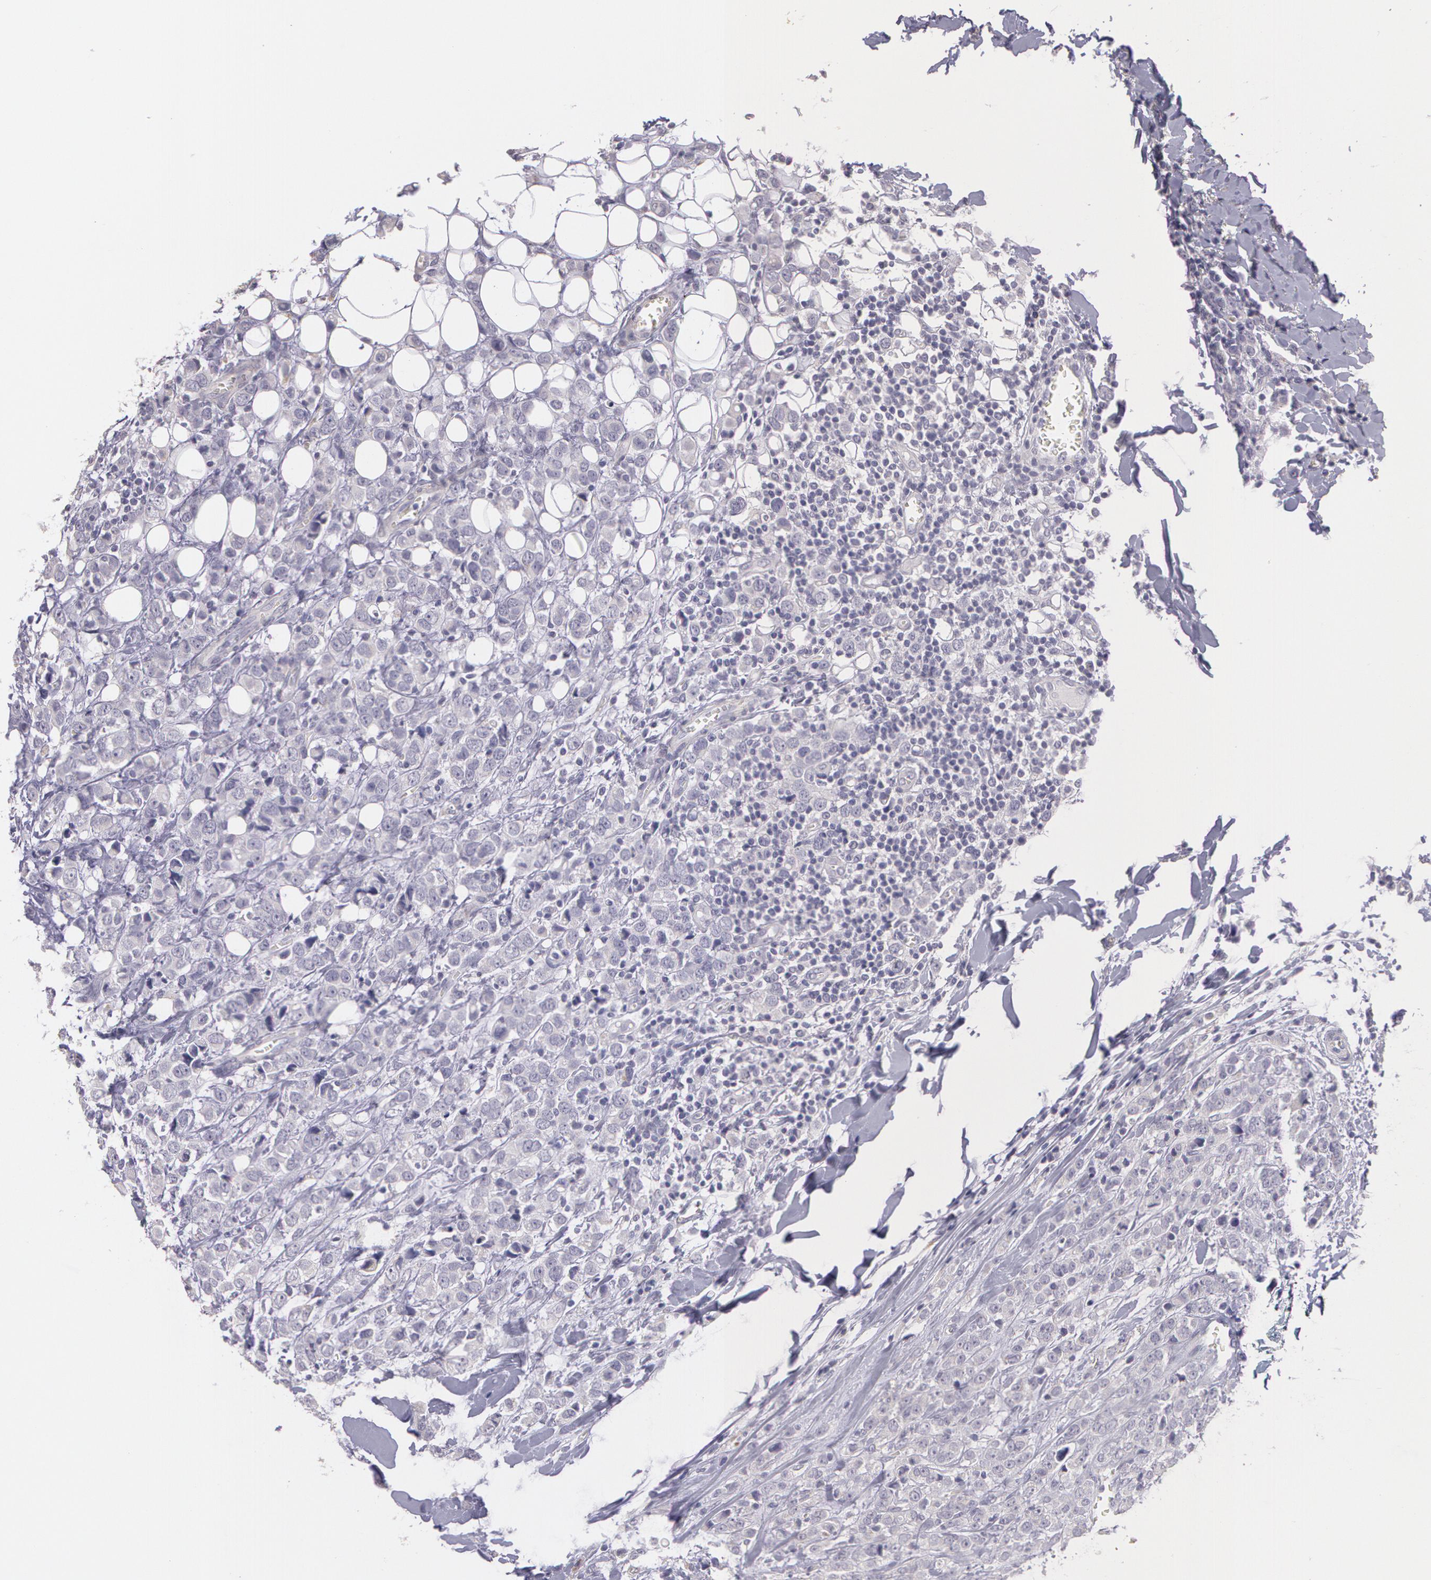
{"staining": {"intensity": "negative", "quantity": "none", "location": "none"}, "tissue": "breast cancer", "cell_type": "Tumor cells", "image_type": "cancer", "snomed": [{"axis": "morphology", "description": "Lobular carcinoma"}, {"axis": "topography", "description": "Breast"}], "caption": "This is an immunohistochemistry micrograph of human breast cancer (lobular carcinoma). There is no expression in tumor cells.", "gene": "G2E3", "patient": {"sex": "female", "age": 57}}